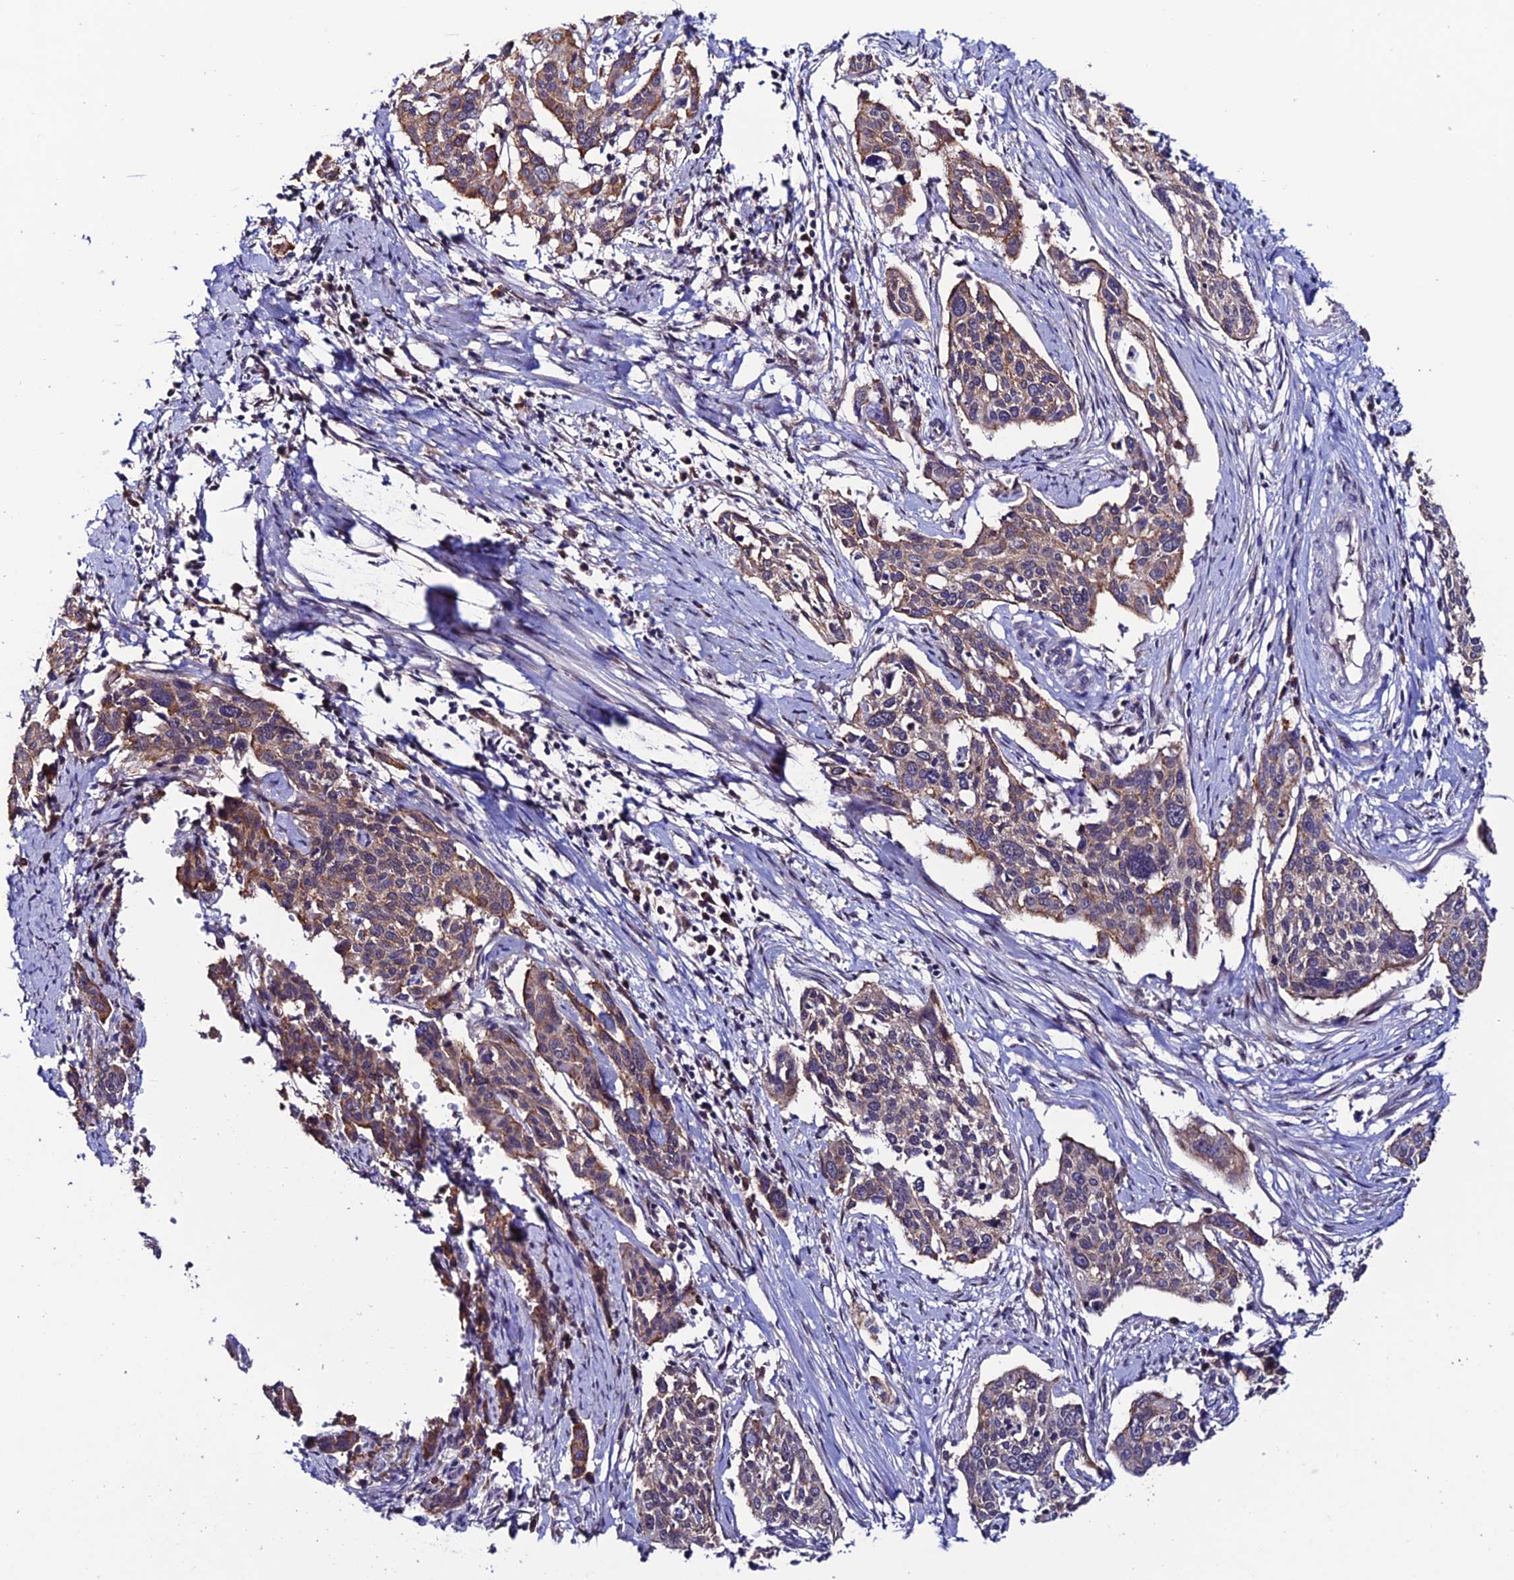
{"staining": {"intensity": "weak", "quantity": "25%-75%", "location": "cytoplasmic/membranous"}, "tissue": "cervical cancer", "cell_type": "Tumor cells", "image_type": "cancer", "snomed": [{"axis": "morphology", "description": "Squamous cell carcinoma, NOS"}, {"axis": "topography", "description": "Cervix"}], "caption": "An image showing weak cytoplasmic/membranous positivity in about 25%-75% of tumor cells in cervical cancer (squamous cell carcinoma), as visualized by brown immunohistochemical staining.", "gene": "FZD8", "patient": {"sex": "female", "age": 44}}